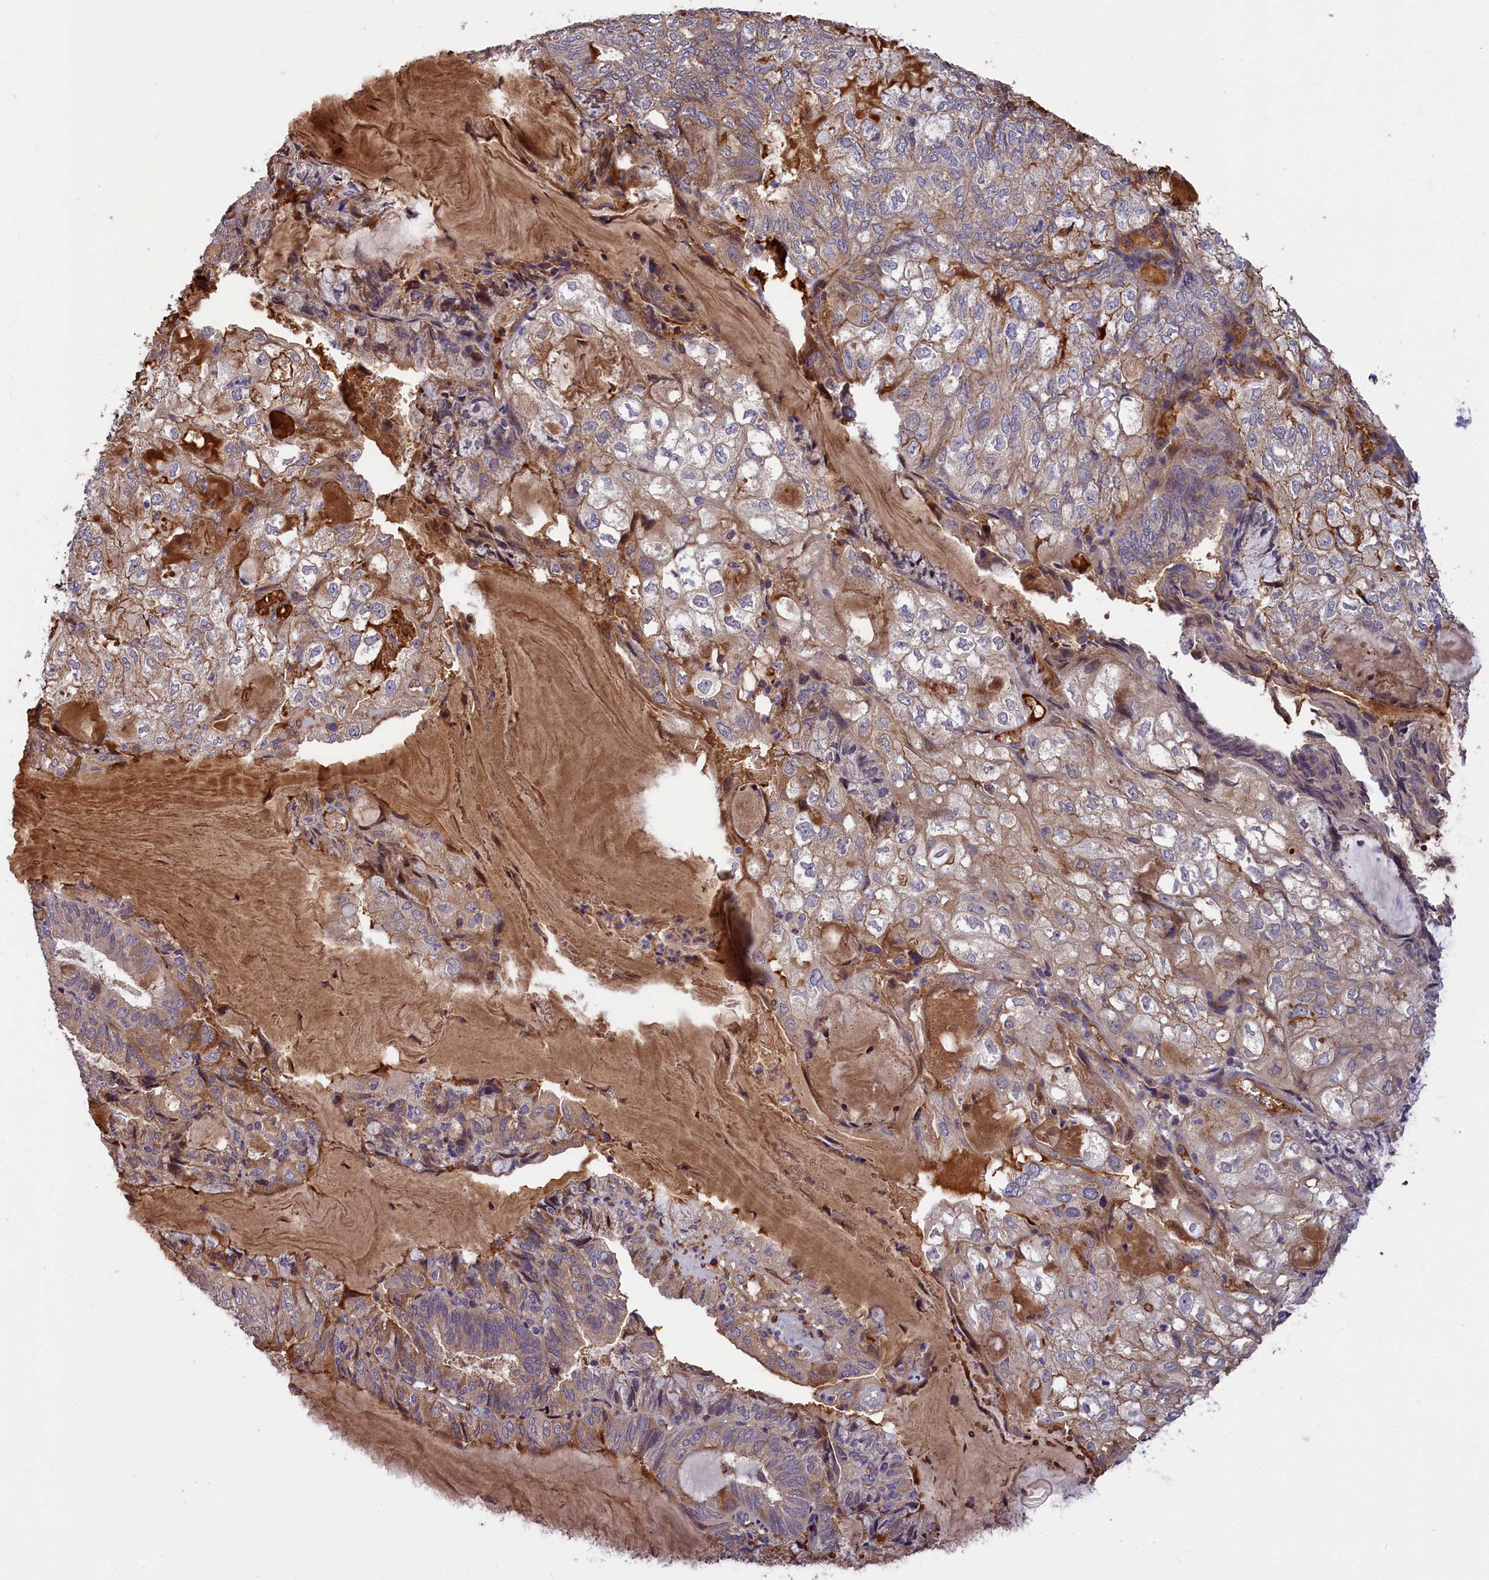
{"staining": {"intensity": "moderate", "quantity": "<25%", "location": "cytoplasmic/membranous"}, "tissue": "endometrial cancer", "cell_type": "Tumor cells", "image_type": "cancer", "snomed": [{"axis": "morphology", "description": "Adenocarcinoma, NOS"}, {"axis": "topography", "description": "Endometrium"}], "caption": "Adenocarcinoma (endometrial) stained for a protein (brown) shows moderate cytoplasmic/membranous positive staining in approximately <25% of tumor cells.", "gene": "PHAF1", "patient": {"sex": "female", "age": 81}}